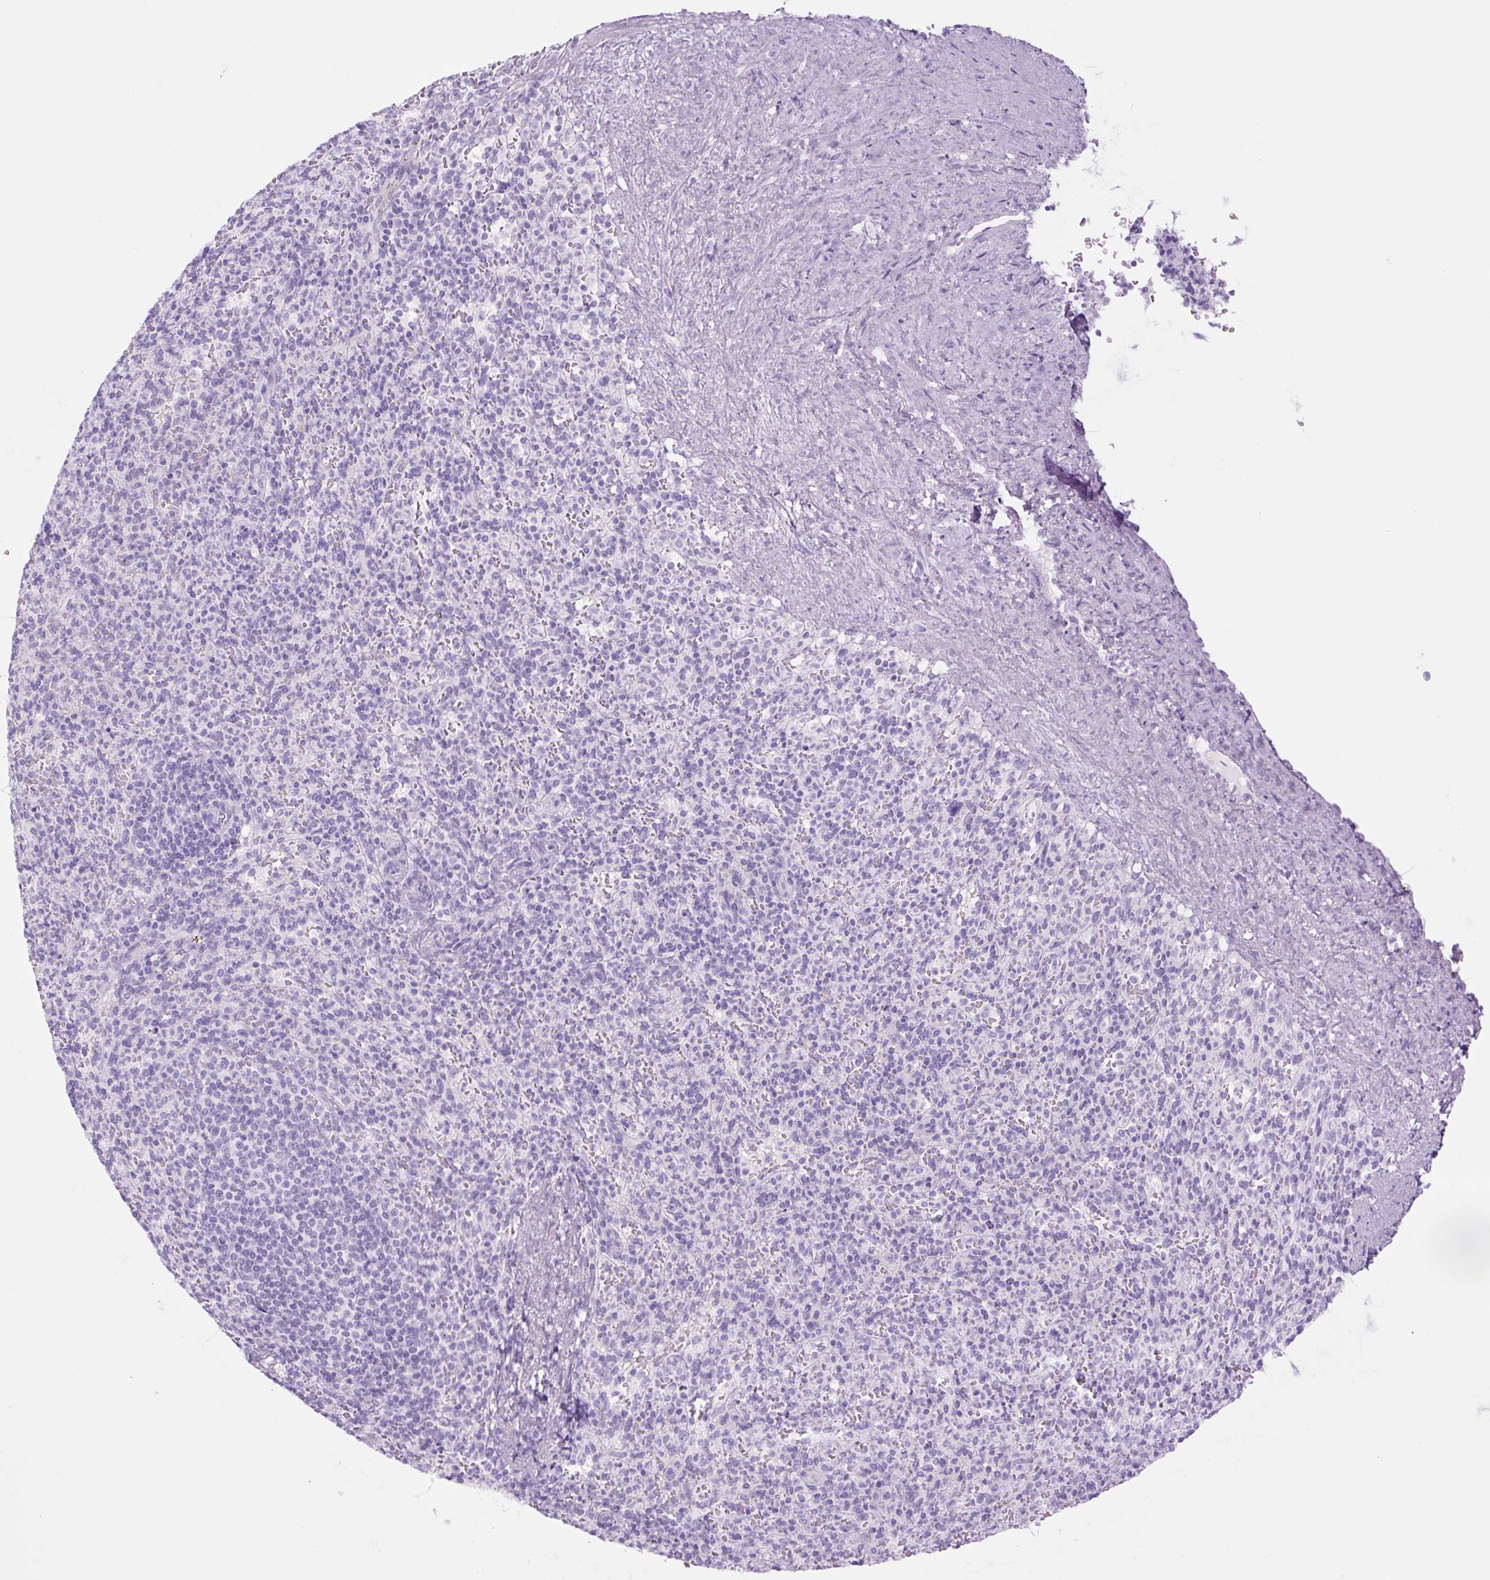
{"staining": {"intensity": "negative", "quantity": "none", "location": "none"}, "tissue": "spleen", "cell_type": "Cells in red pulp", "image_type": "normal", "snomed": [{"axis": "morphology", "description": "Normal tissue, NOS"}, {"axis": "topography", "description": "Spleen"}], "caption": "Immunohistochemical staining of benign human spleen demonstrates no significant expression in cells in red pulp. Brightfield microscopy of IHC stained with DAB (brown) and hematoxylin (blue), captured at high magnification.", "gene": "TFF2", "patient": {"sex": "female", "age": 74}}